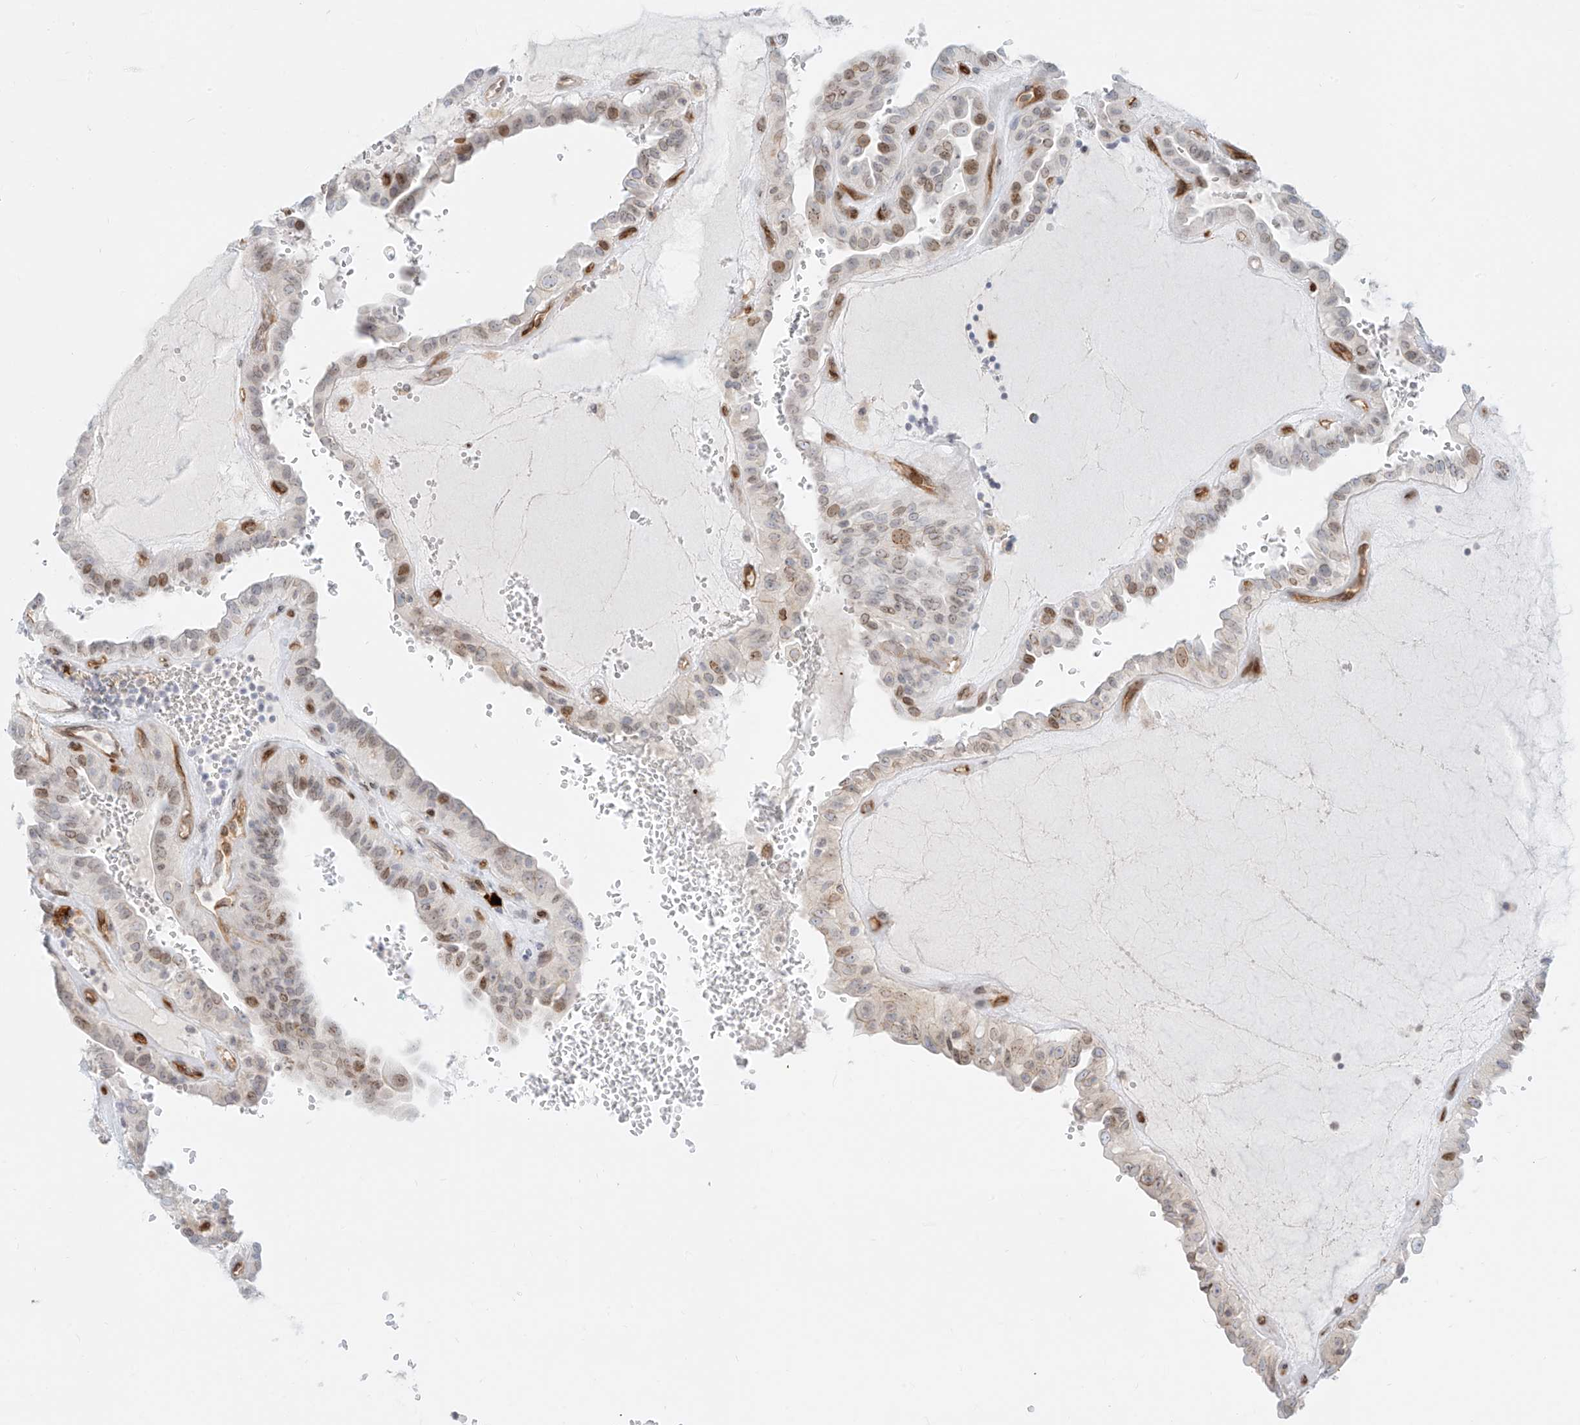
{"staining": {"intensity": "moderate", "quantity": "<25%", "location": "nuclear"}, "tissue": "thyroid cancer", "cell_type": "Tumor cells", "image_type": "cancer", "snomed": [{"axis": "morphology", "description": "Papillary adenocarcinoma, NOS"}, {"axis": "topography", "description": "Thyroid gland"}], "caption": "DAB immunohistochemical staining of human thyroid papillary adenocarcinoma displays moderate nuclear protein positivity in about <25% of tumor cells.", "gene": "NHSL1", "patient": {"sex": "male", "age": 77}}